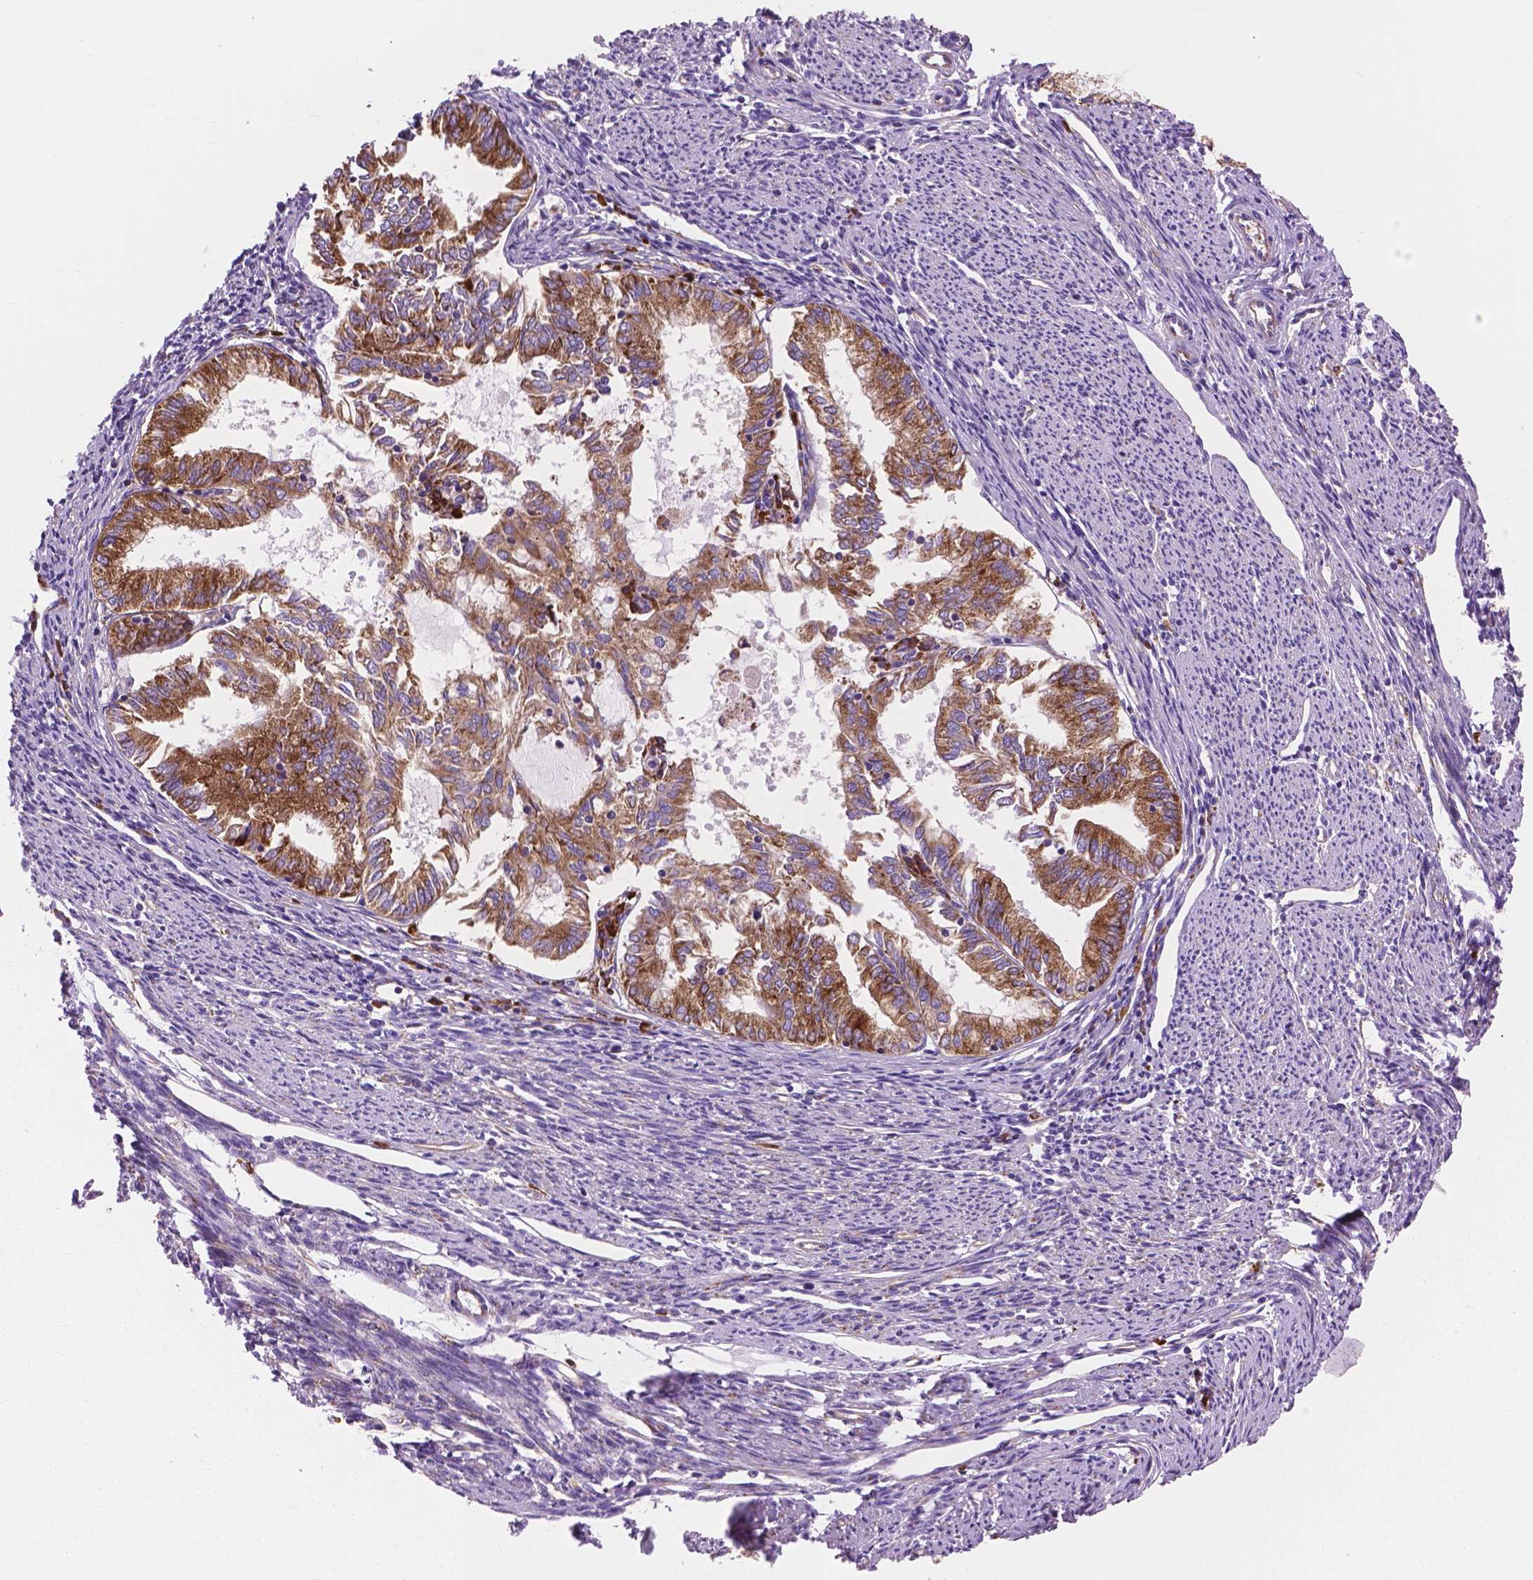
{"staining": {"intensity": "moderate", "quantity": ">75%", "location": "cytoplasmic/membranous"}, "tissue": "endometrial cancer", "cell_type": "Tumor cells", "image_type": "cancer", "snomed": [{"axis": "morphology", "description": "Adenocarcinoma, NOS"}, {"axis": "topography", "description": "Endometrium"}], "caption": "Approximately >75% of tumor cells in human endometrial cancer (adenocarcinoma) exhibit moderate cytoplasmic/membranous protein positivity as visualized by brown immunohistochemical staining.", "gene": "RPL37A", "patient": {"sex": "female", "age": 79}}